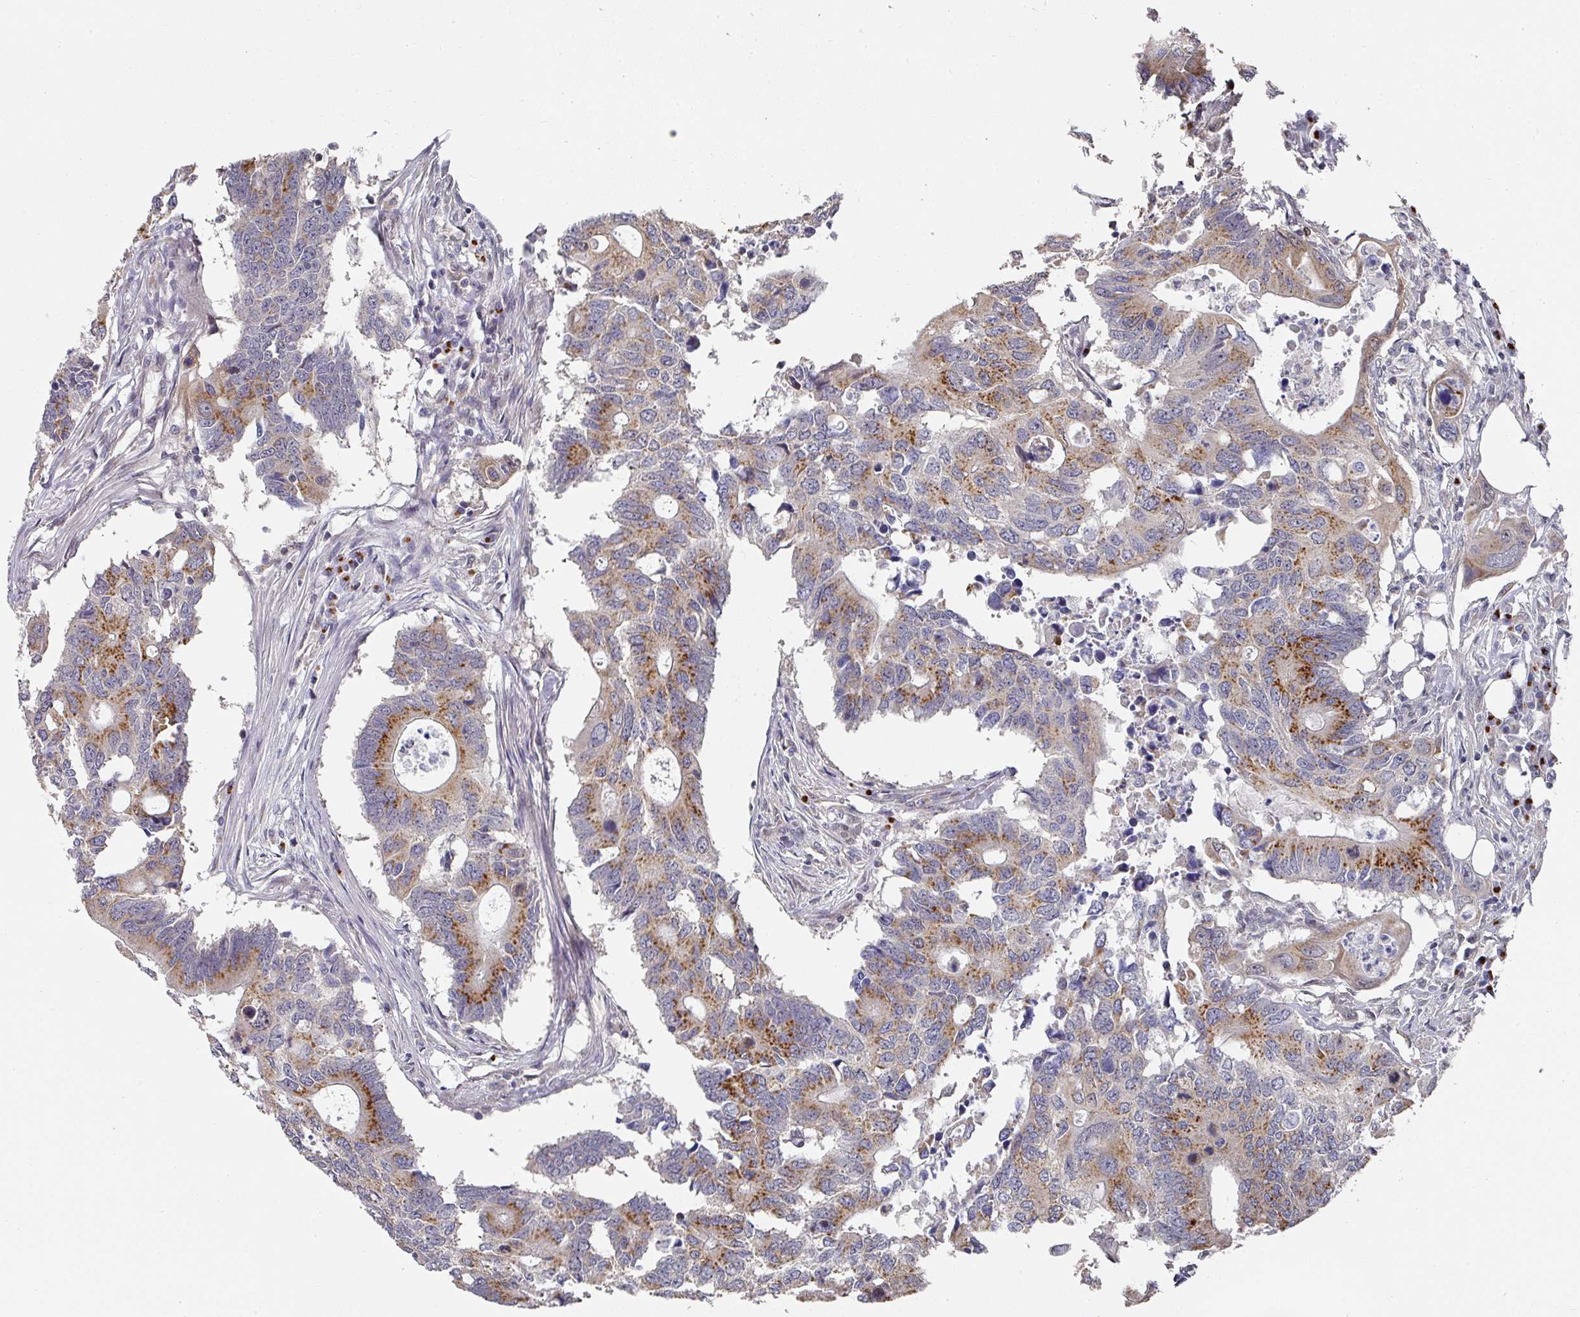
{"staining": {"intensity": "moderate", "quantity": ">75%", "location": "cytoplasmic/membranous"}, "tissue": "colorectal cancer", "cell_type": "Tumor cells", "image_type": "cancer", "snomed": [{"axis": "morphology", "description": "Adenocarcinoma, NOS"}, {"axis": "topography", "description": "Colon"}], "caption": "Adenocarcinoma (colorectal) stained for a protein (brown) shows moderate cytoplasmic/membranous positive expression in approximately >75% of tumor cells.", "gene": "C18orf25", "patient": {"sex": "male", "age": 71}}